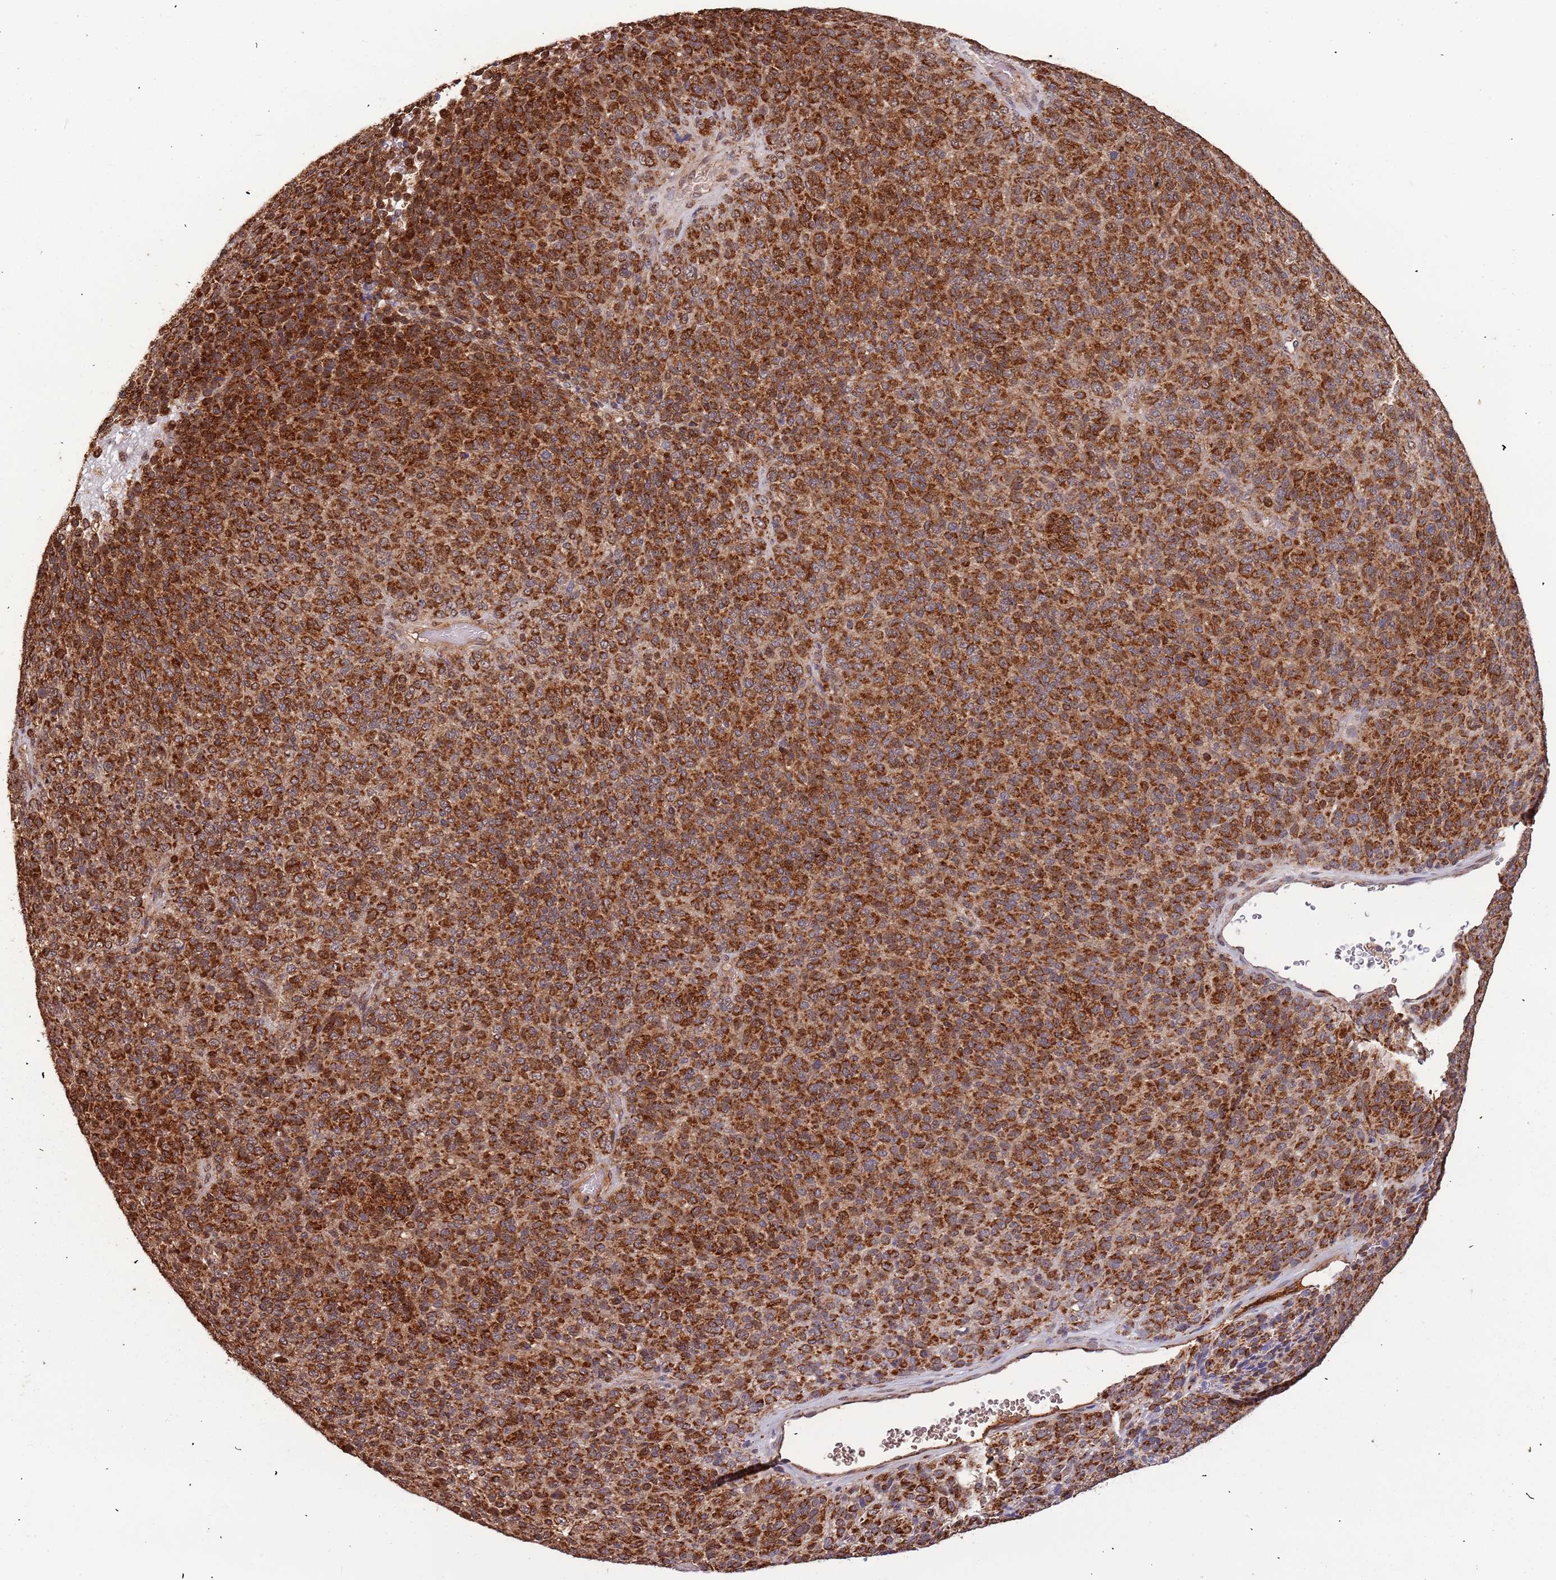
{"staining": {"intensity": "strong", "quantity": ">75%", "location": "cytoplasmic/membranous"}, "tissue": "melanoma", "cell_type": "Tumor cells", "image_type": "cancer", "snomed": [{"axis": "morphology", "description": "Malignant melanoma, Metastatic site"}, {"axis": "topography", "description": "Brain"}], "caption": "The immunohistochemical stain labels strong cytoplasmic/membranous staining in tumor cells of melanoma tissue. (IHC, brightfield microscopy, high magnification).", "gene": "IL17RD", "patient": {"sex": "female", "age": 56}}